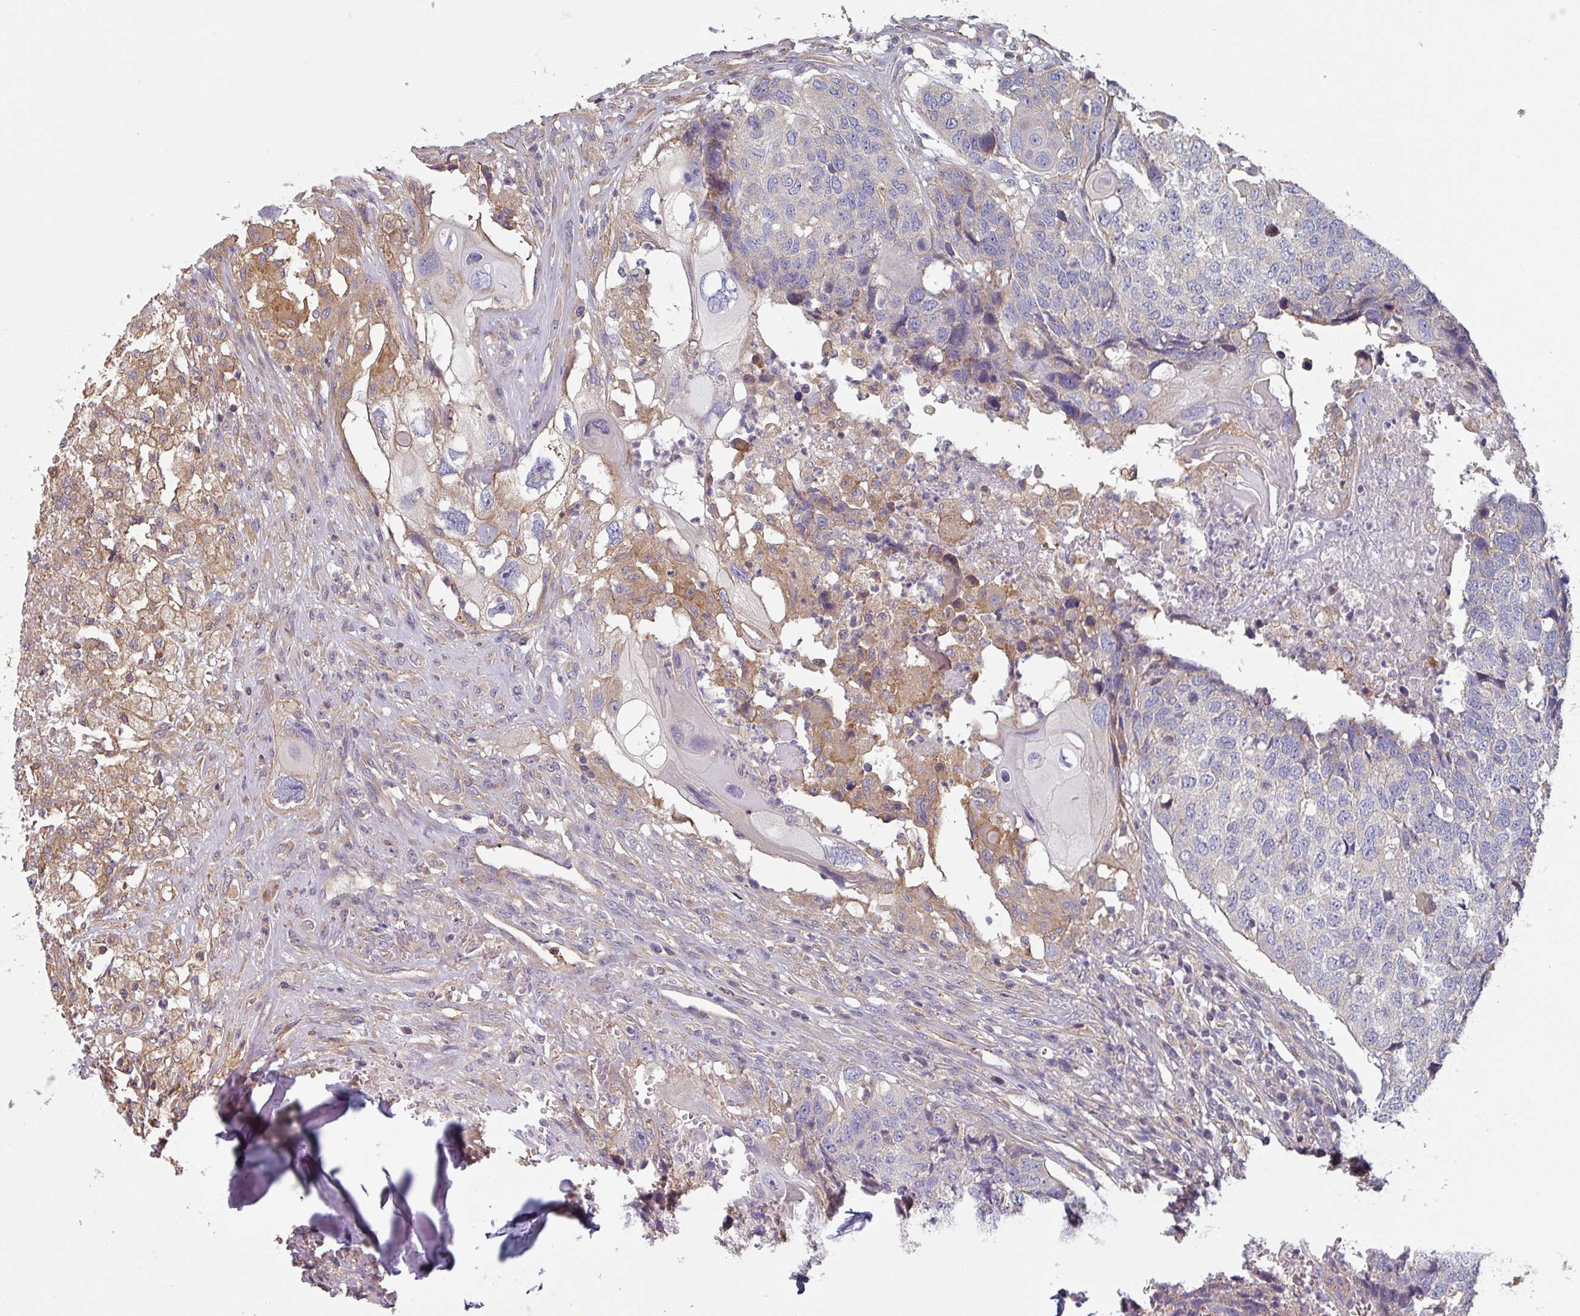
{"staining": {"intensity": "moderate", "quantity": "<25%", "location": "cytoplasmic/membranous"}, "tissue": "head and neck cancer", "cell_type": "Tumor cells", "image_type": "cancer", "snomed": [{"axis": "morphology", "description": "Squamous cell carcinoma, NOS"}, {"axis": "topography", "description": "Head-Neck"}], "caption": "Head and neck cancer tissue demonstrates moderate cytoplasmic/membranous expression in about <25% of tumor cells", "gene": "GSTA4", "patient": {"sex": "male", "age": 66}}